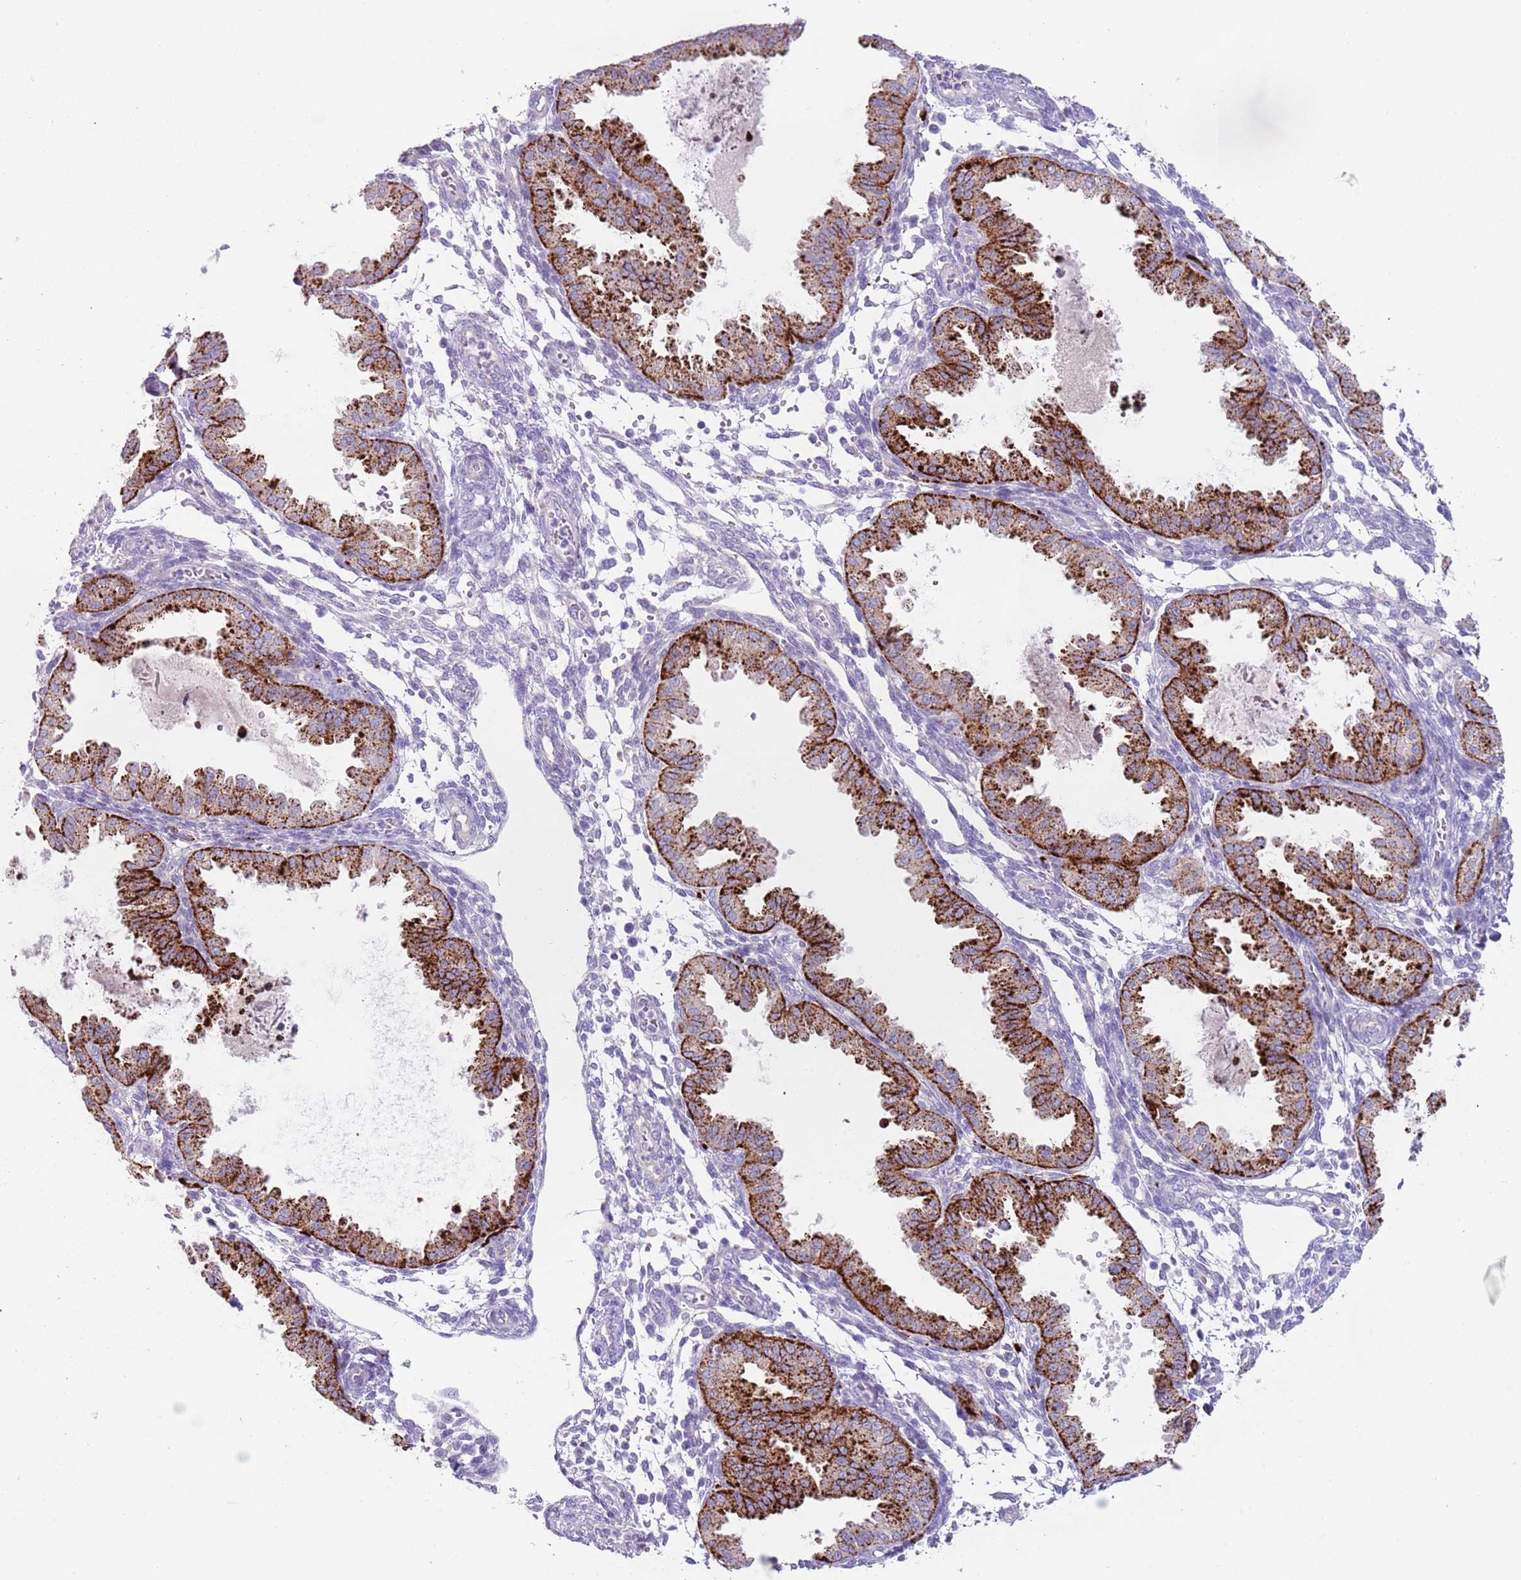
{"staining": {"intensity": "negative", "quantity": "none", "location": "none"}, "tissue": "endometrium", "cell_type": "Cells in endometrial stroma", "image_type": "normal", "snomed": [{"axis": "morphology", "description": "Normal tissue, NOS"}, {"axis": "topography", "description": "Endometrium"}], "caption": "Immunohistochemistry of normal human endometrium displays no positivity in cells in endometrial stroma.", "gene": "LRRN3", "patient": {"sex": "female", "age": 33}}